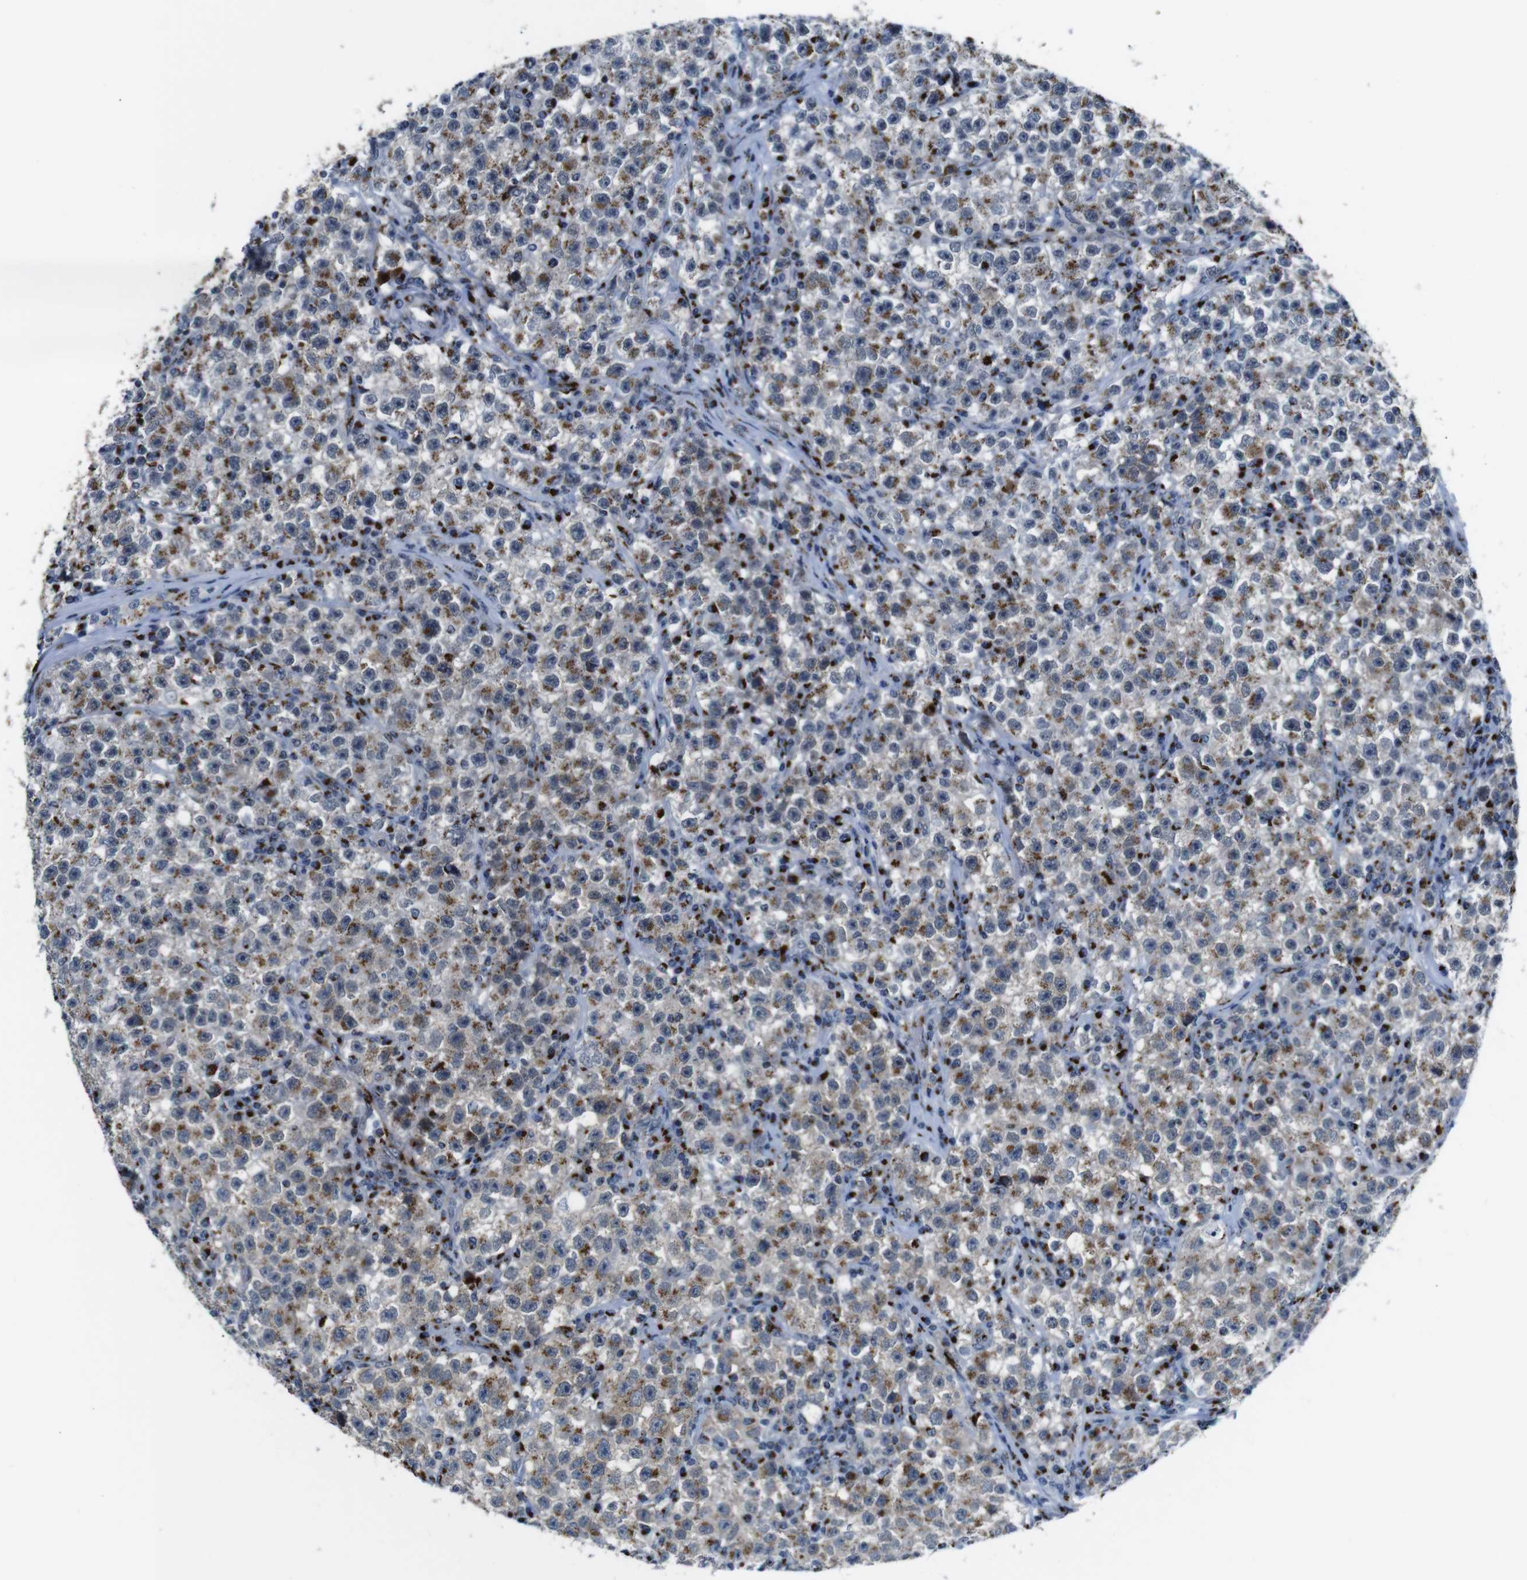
{"staining": {"intensity": "moderate", "quantity": ">75%", "location": "cytoplasmic/membranous"}, "tissue": "testis cancer", "cell_type": "Tumor cells", "image_type": "cancer", "snomed": [{"axis": "morphology", "description": "Seminoma, NOS"}, {"axis": "topography", "description": "Testis"}], "caption": "High-magnification brightfield microscopy of testis seminoma stained with DAB (brown) and counterstained with hematoxylin (blue). tumor cells exhibit moderate cytoplasmic/membranous staining is present in about>75% of cells. The staining was performed using DAB to visualize the protein expression in brown, while the nuclei were stained in blue with hematoxylin (Magnification: 20x).", "gene": "TGOLN2", "patient": {"sex": "male", "age": 22}}